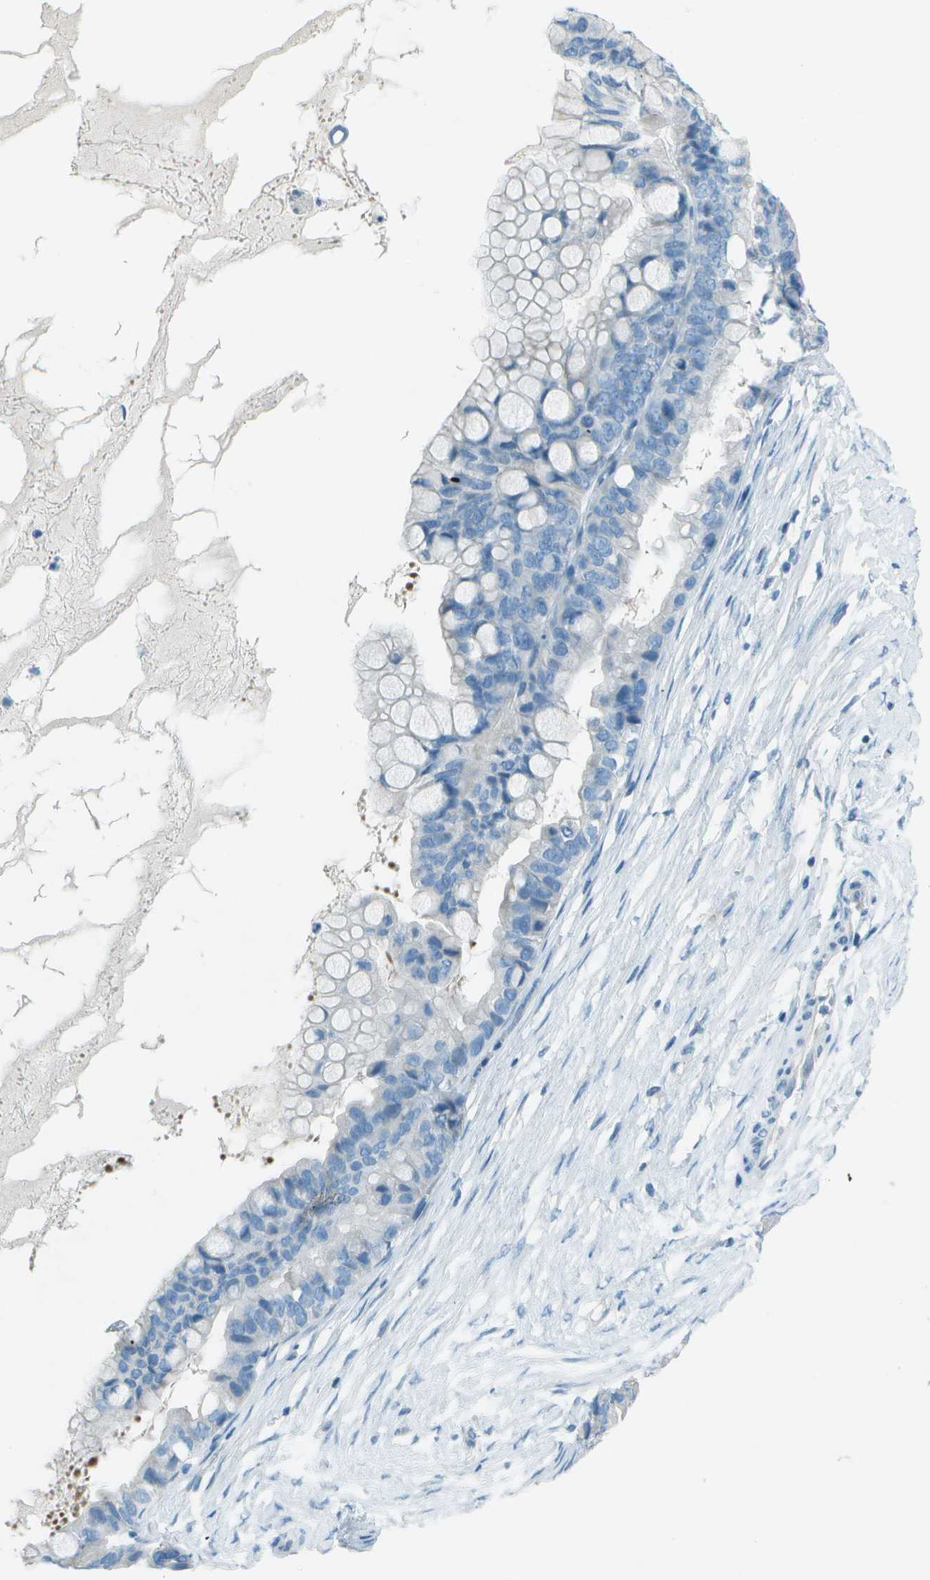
{"staining": {"intensity": "negative", "quantity": "none", "location": "none"}, "tissue": "ovarian cancer", "cell_type": "Tumor cells", "image_type": "cancer", "snomed": [{"axis": "morphology", "description": "Cystadenocarcinoma, mucinous, NOS"}, {"axis": "topography", "description": "Ovary"}], "caption": "Human ovarian cancer stained for a protein using immunohistochemistry (IHC) shows no positivity in tumor cells.", "gene": "FGF1", "patient": {"sex": "female", "age": 80}}